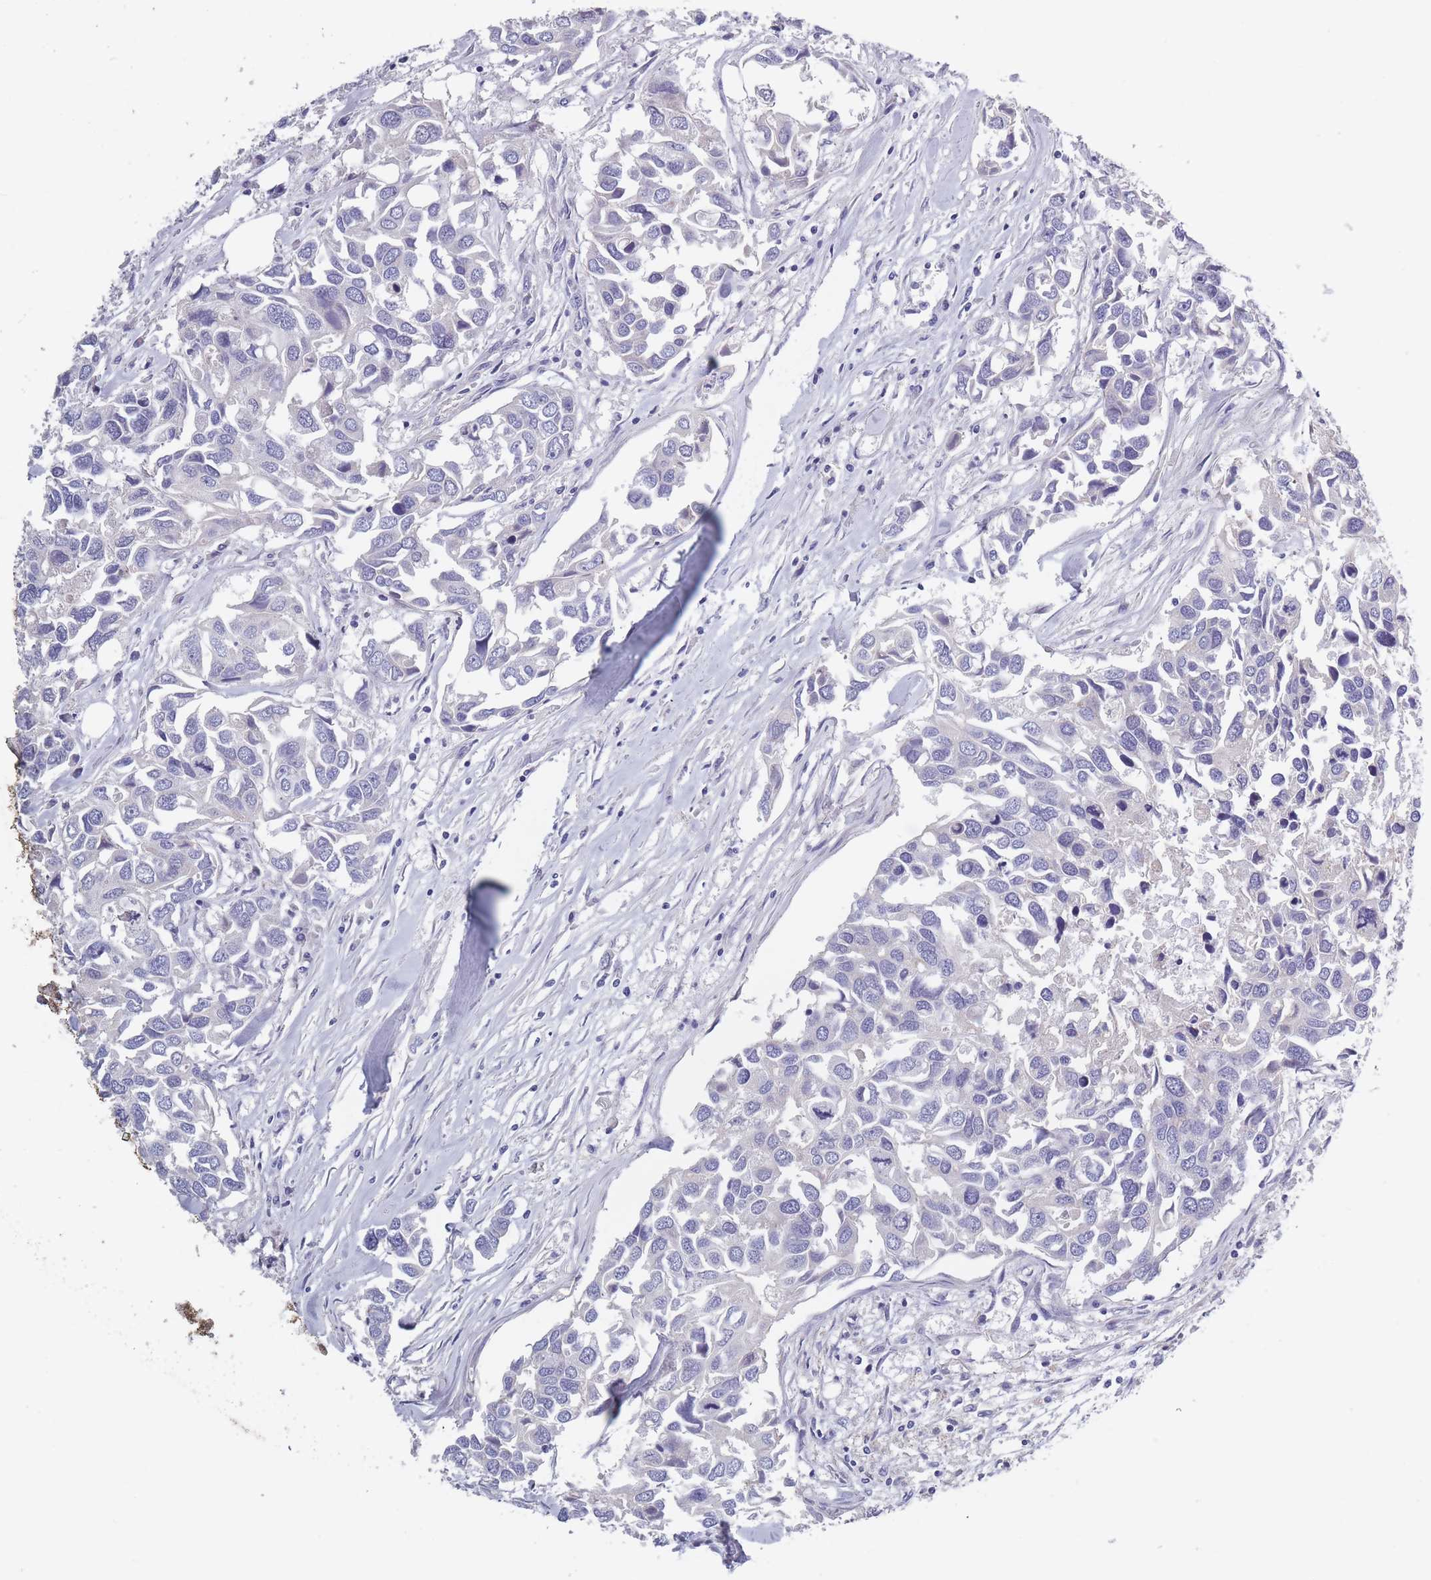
{"staining": {"intensity": "negative", "quantity": "none", "location": "none"}, "tissue": "breast cancer", "cell_type": "Tumor cells", "image_type": "cancer", "snomed": [{"axis": "morphology", "description": "Duct carcinoma"}, {"axis": "topography", "description": "Breast"}], "caption": "A high-resolution histopathology image shows immunohistochemistry staining of breast cancer, which demonstrates no significant positivity in tumor cells.", "gene": "OR4C5", "patient": {"sex": "female", "age": 83}}